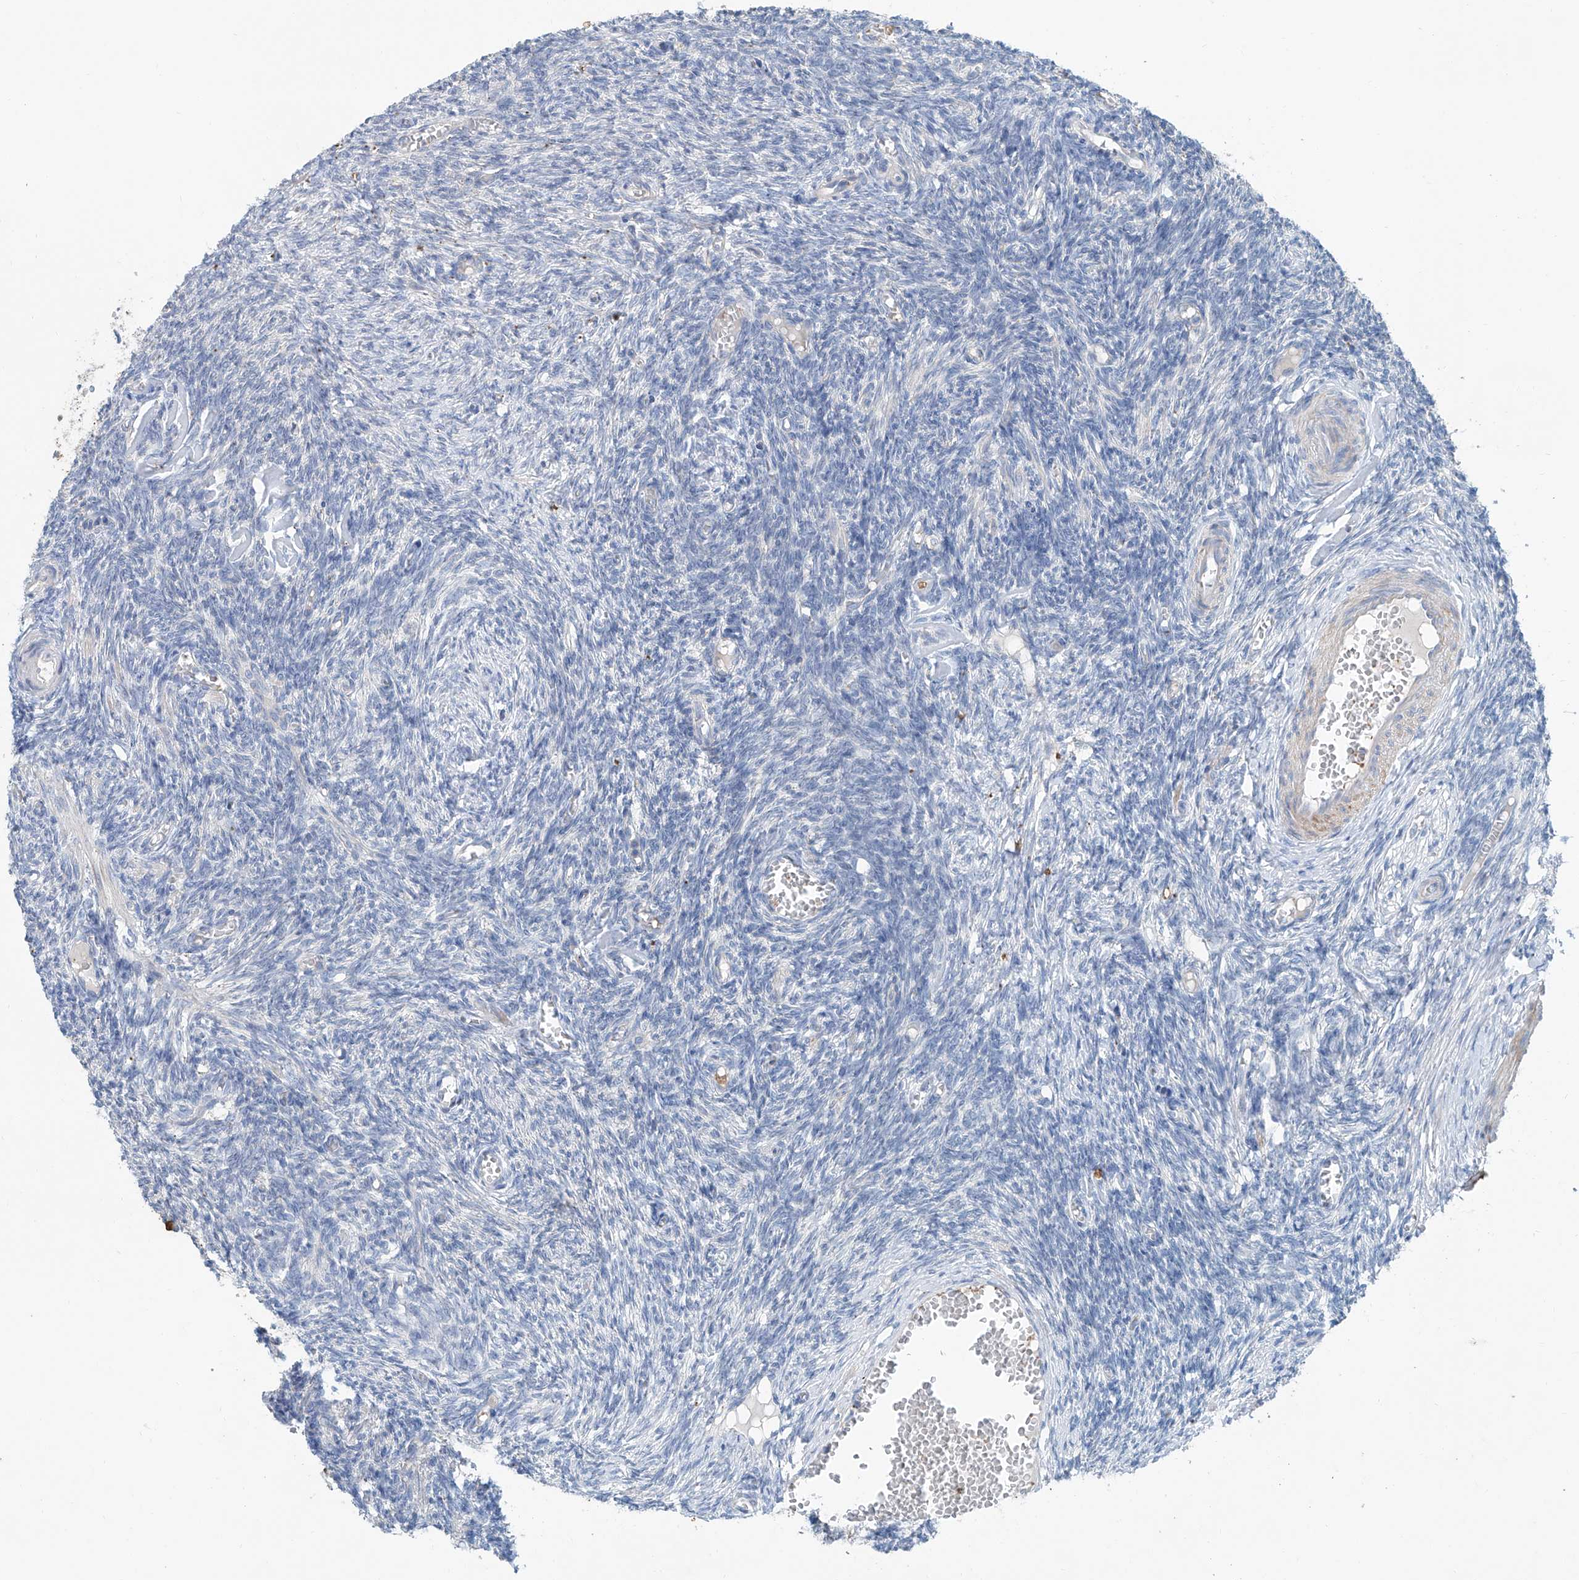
{"staining": {"intensity": "negative", "quantity": "none", "location": "none"}, "tissue": "ovary", "cell_type": "Ovarian stroma cells", "image_type": "normal", "snomed": [{"axis": "morphology", "description": "Normal tissue, NOS"}, {"axis": "topography", "description": "Ovary"}], "caption": "Ovarian stroma cells are negative for brown protein staining in normal ovary. (IHC, brightfield microscopy, high magnification).", "gene": "ANKRD34A", "patient": {"sex": "female", "age": 27}}